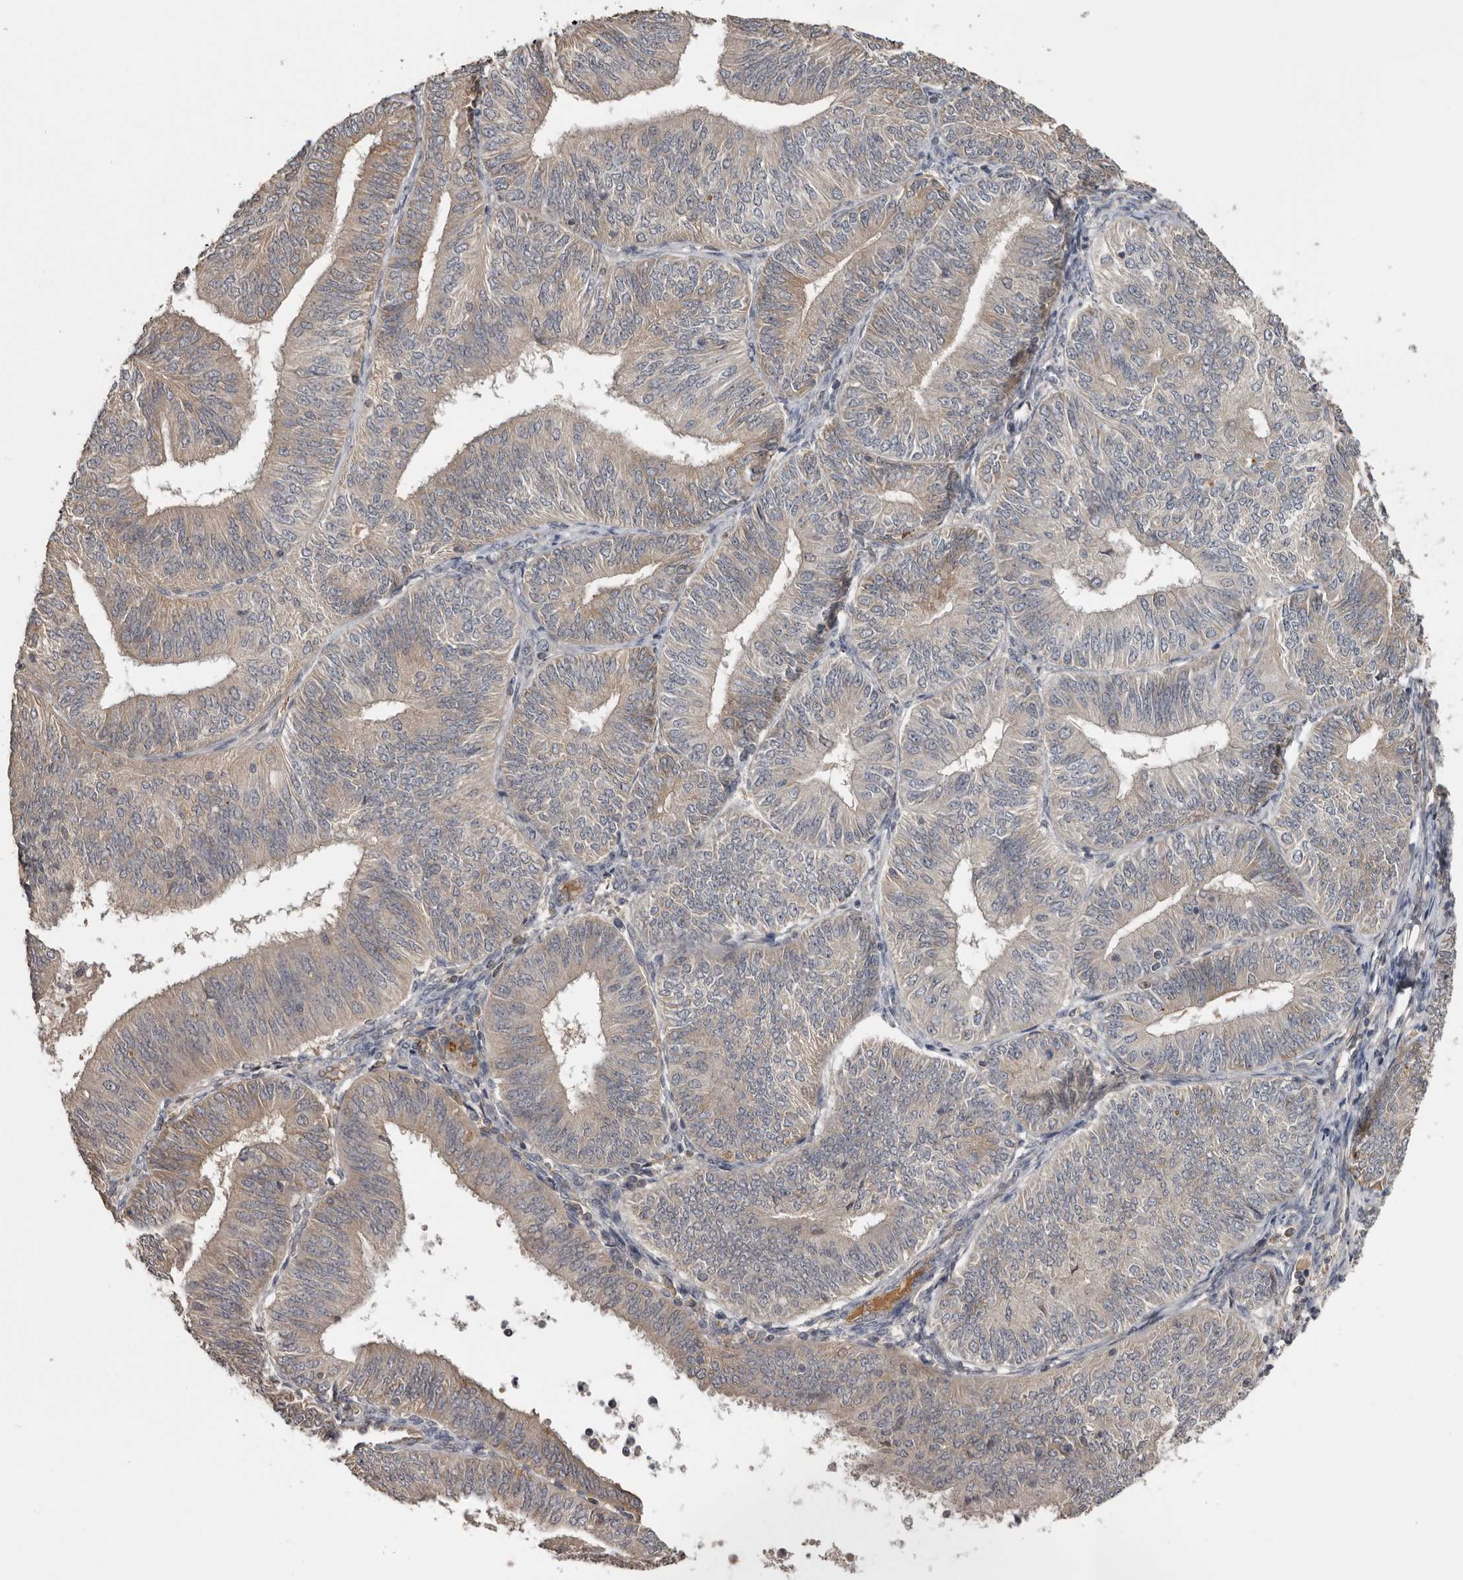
{"staining": {"intensity": "moderate", "quantity": "<25%", "location": "cytoplasmic/membranous"}, "tissue": "endometrial cancer", "cell_type": "Tumor cells", "image_type": "cancer", "snomed": [{"axis": "morphology", "description": "Adenocarcinoma, NOS"}, {"axis": "topography", "description": "Endometrium"}], "caption": "Brown immunohistochemical staining in human endometrial cancer displays moderate cytoplasmic/membranous positivity in about <25% of tumor cells.", "gene": "NMUR1", "patient": {"sex": "female", "age": 58}}